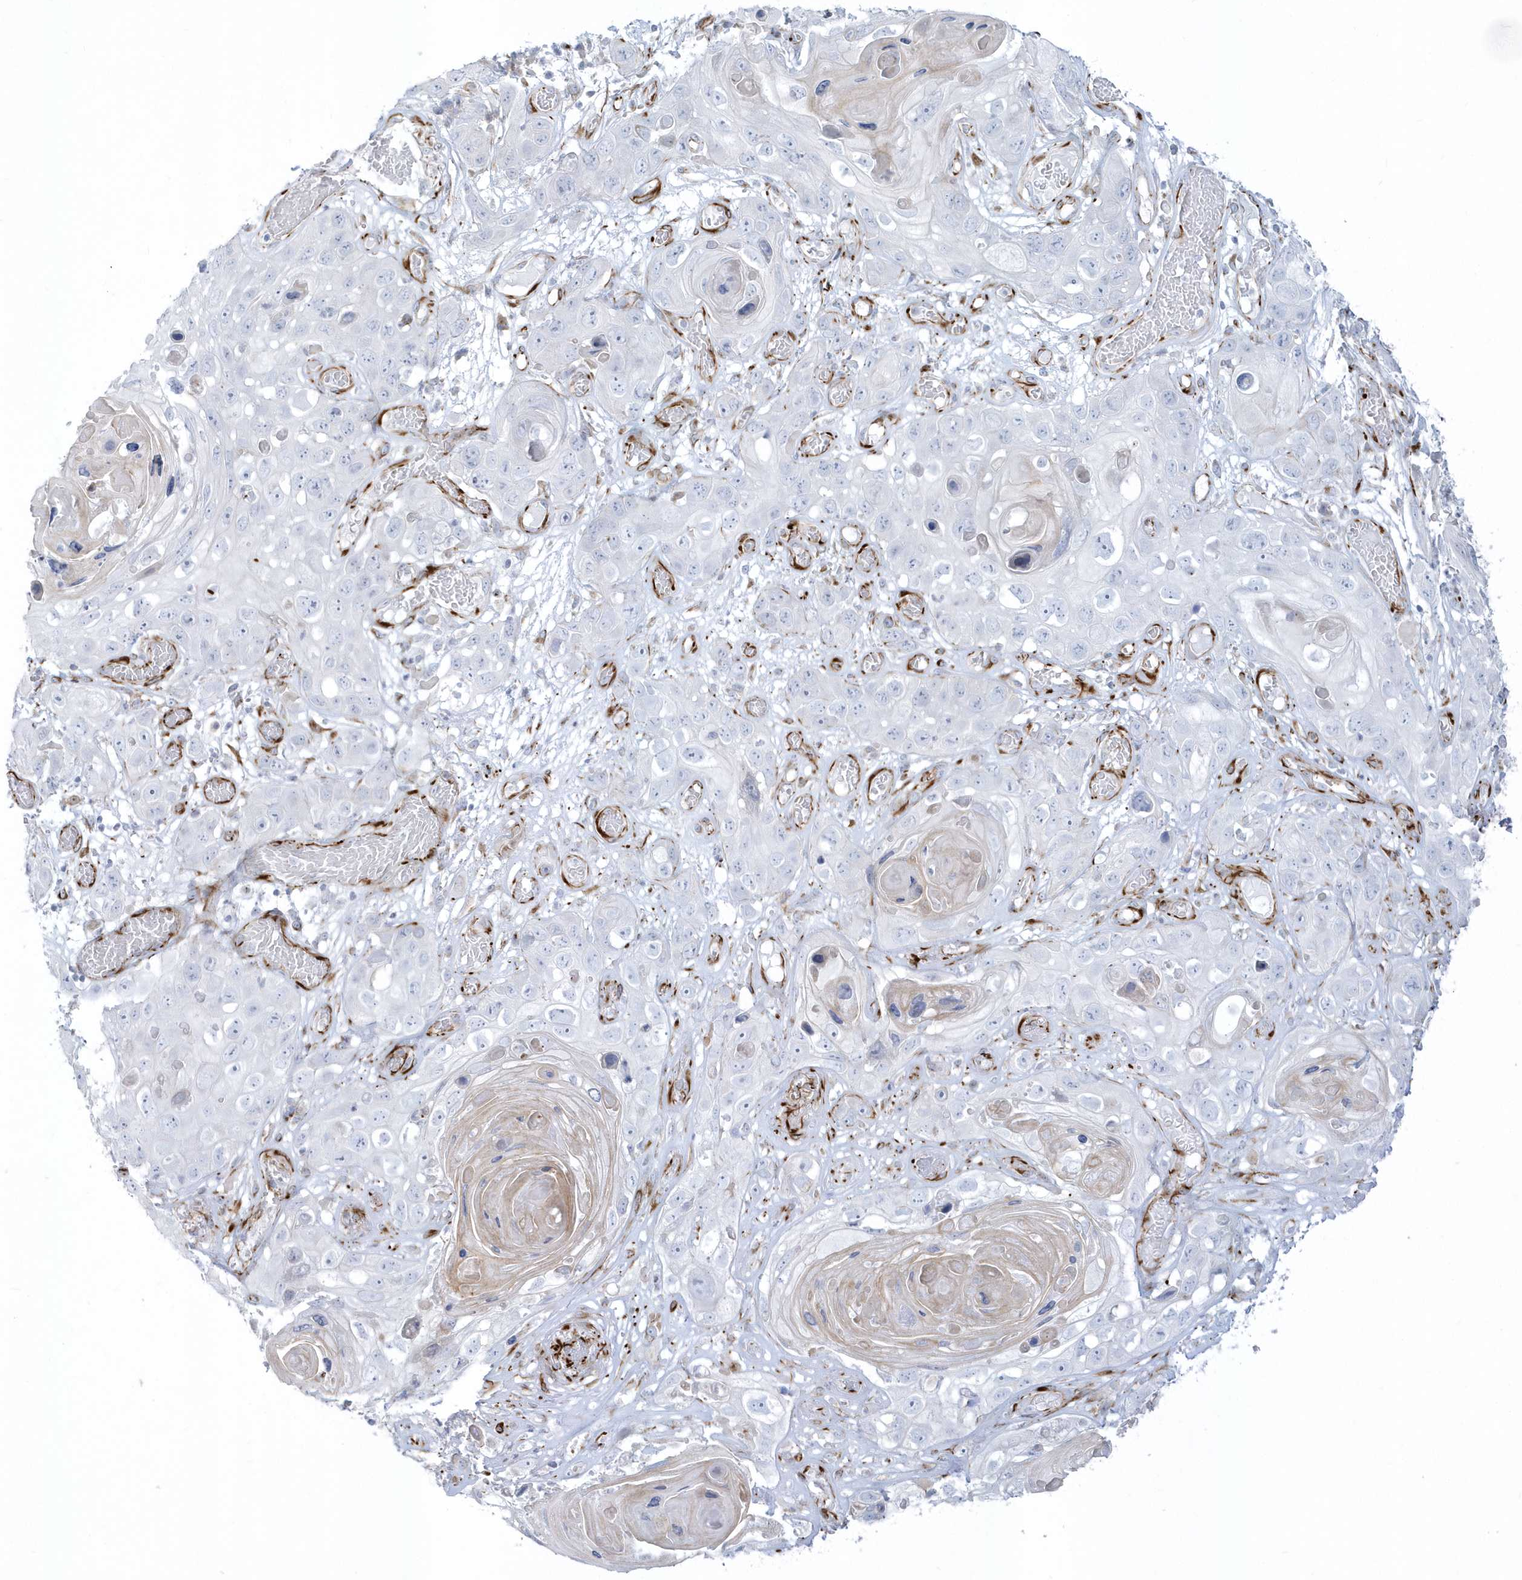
{"staining": {"intensity": "weak", "quantity": "<25%", "location": "cytoplasmic/membranous"}, "tissue": "skin cancer", "cell_type": "Tumor cells", "image_type": "cancer", "snomed": [{"axis": "morphology", "description": "Squamous cell carcinoma, NOS"}, {"axis": "topography", "description": "Skin"}], "caption": "This is an IHC photomicrograph of human skin squamous cell carcinoma. There is no expression in tumor cells.", "gene": "PPIL6", "patient": {"sex": "male", "age": 55}}